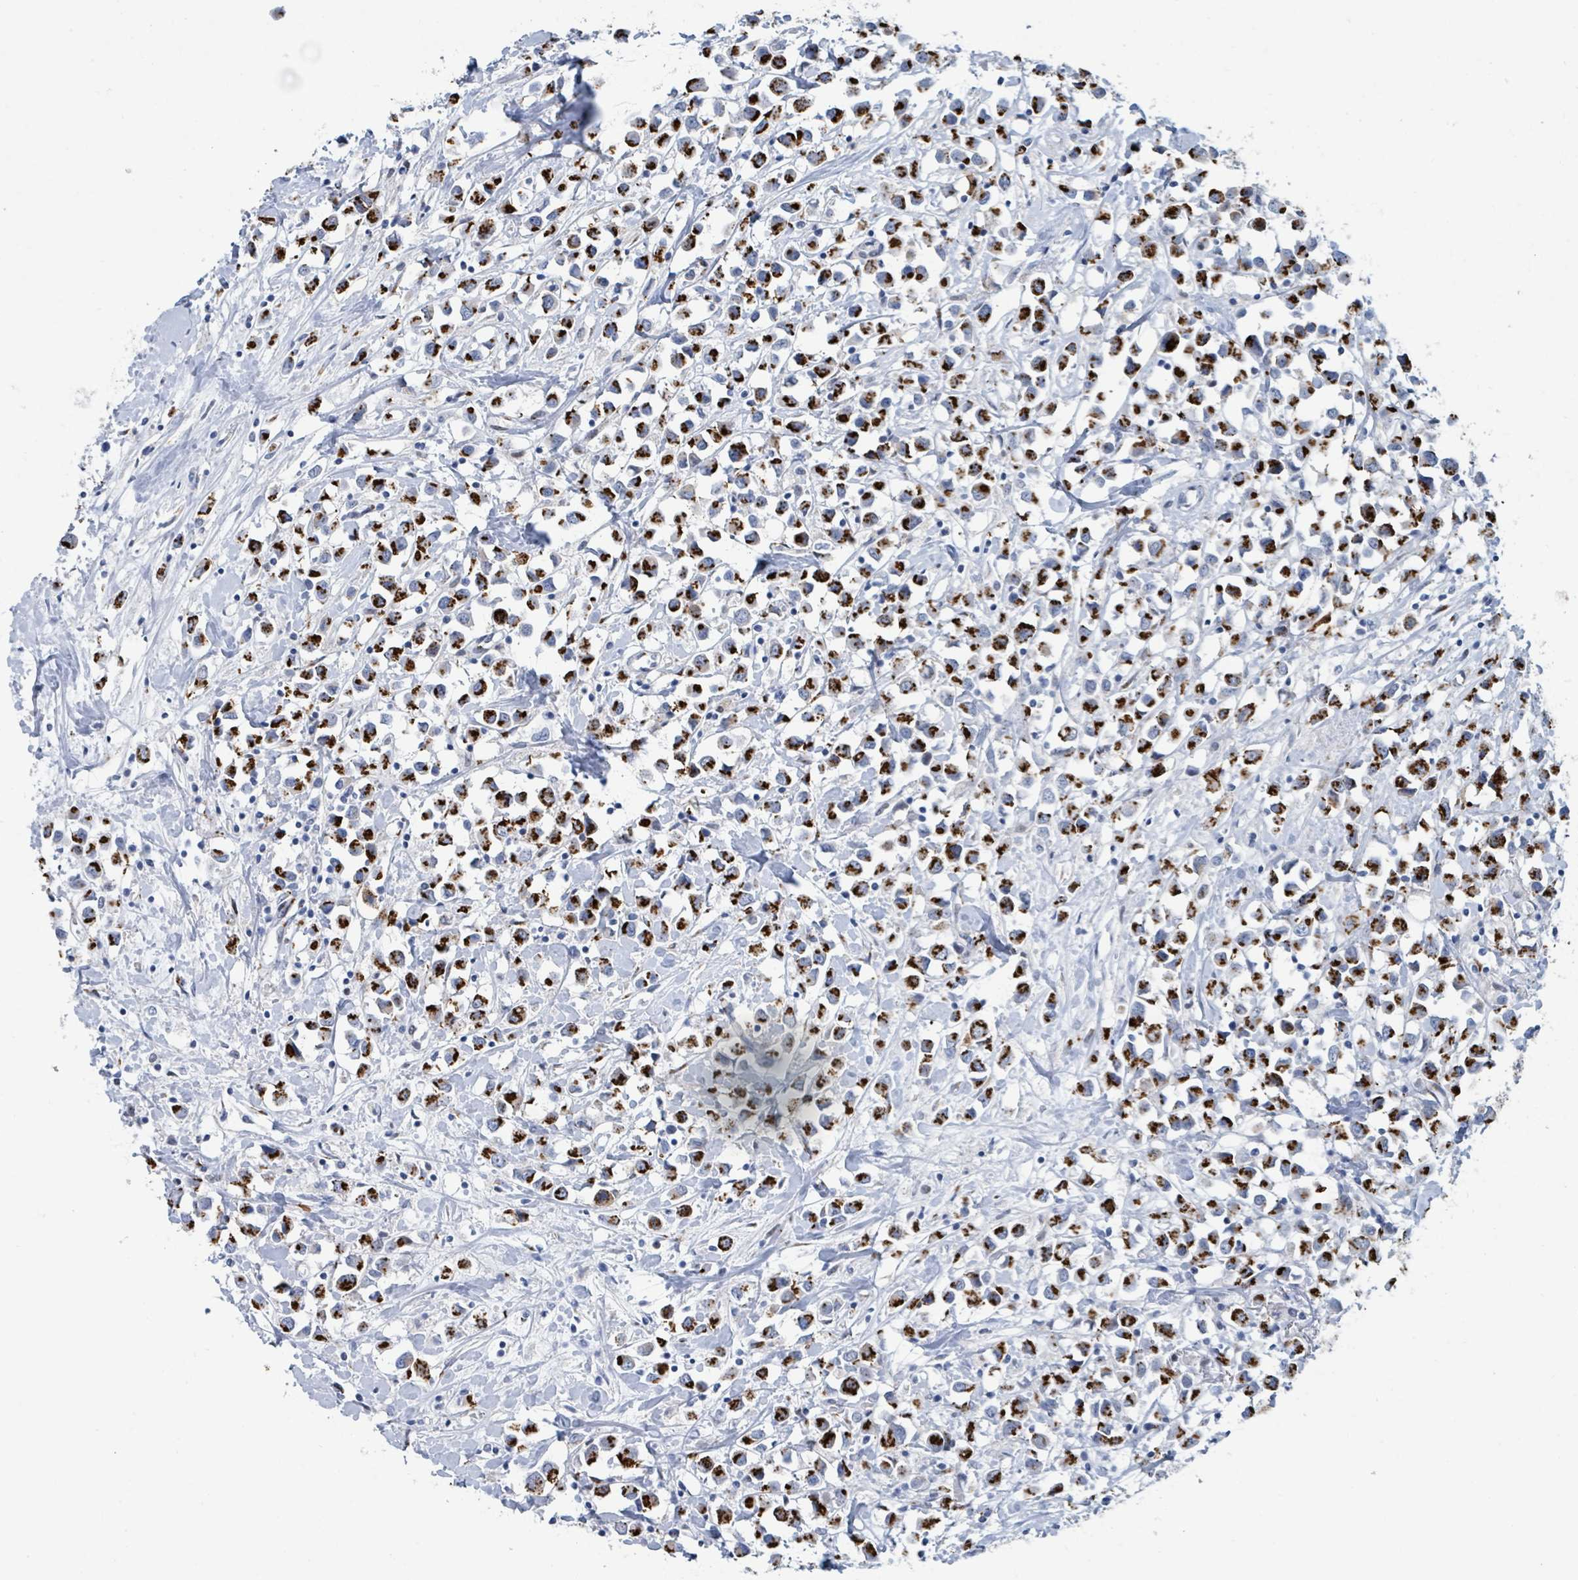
{"staining": {"intensity": "strong", "quantity": "25%-75%", "location": "cytoplasmic/membranous"}, "tissue": "breast cancer", "cell_type": "Tumor cells", "image_type": "cancer", "snomed": [{"axis": "morphology", "description": "Duct carcinoma"}, {"axis": "topography", "description": "Breast"}], "caption": "Tumor cells demonstrate high levels of strong cytoplasmic/membranous positivity in approximately 25%-75% of cells in breast cancer (infiltrating ductal carcinoma).", "gene": "DCAF5", "patient": {"sex": "female", "age": 61}}